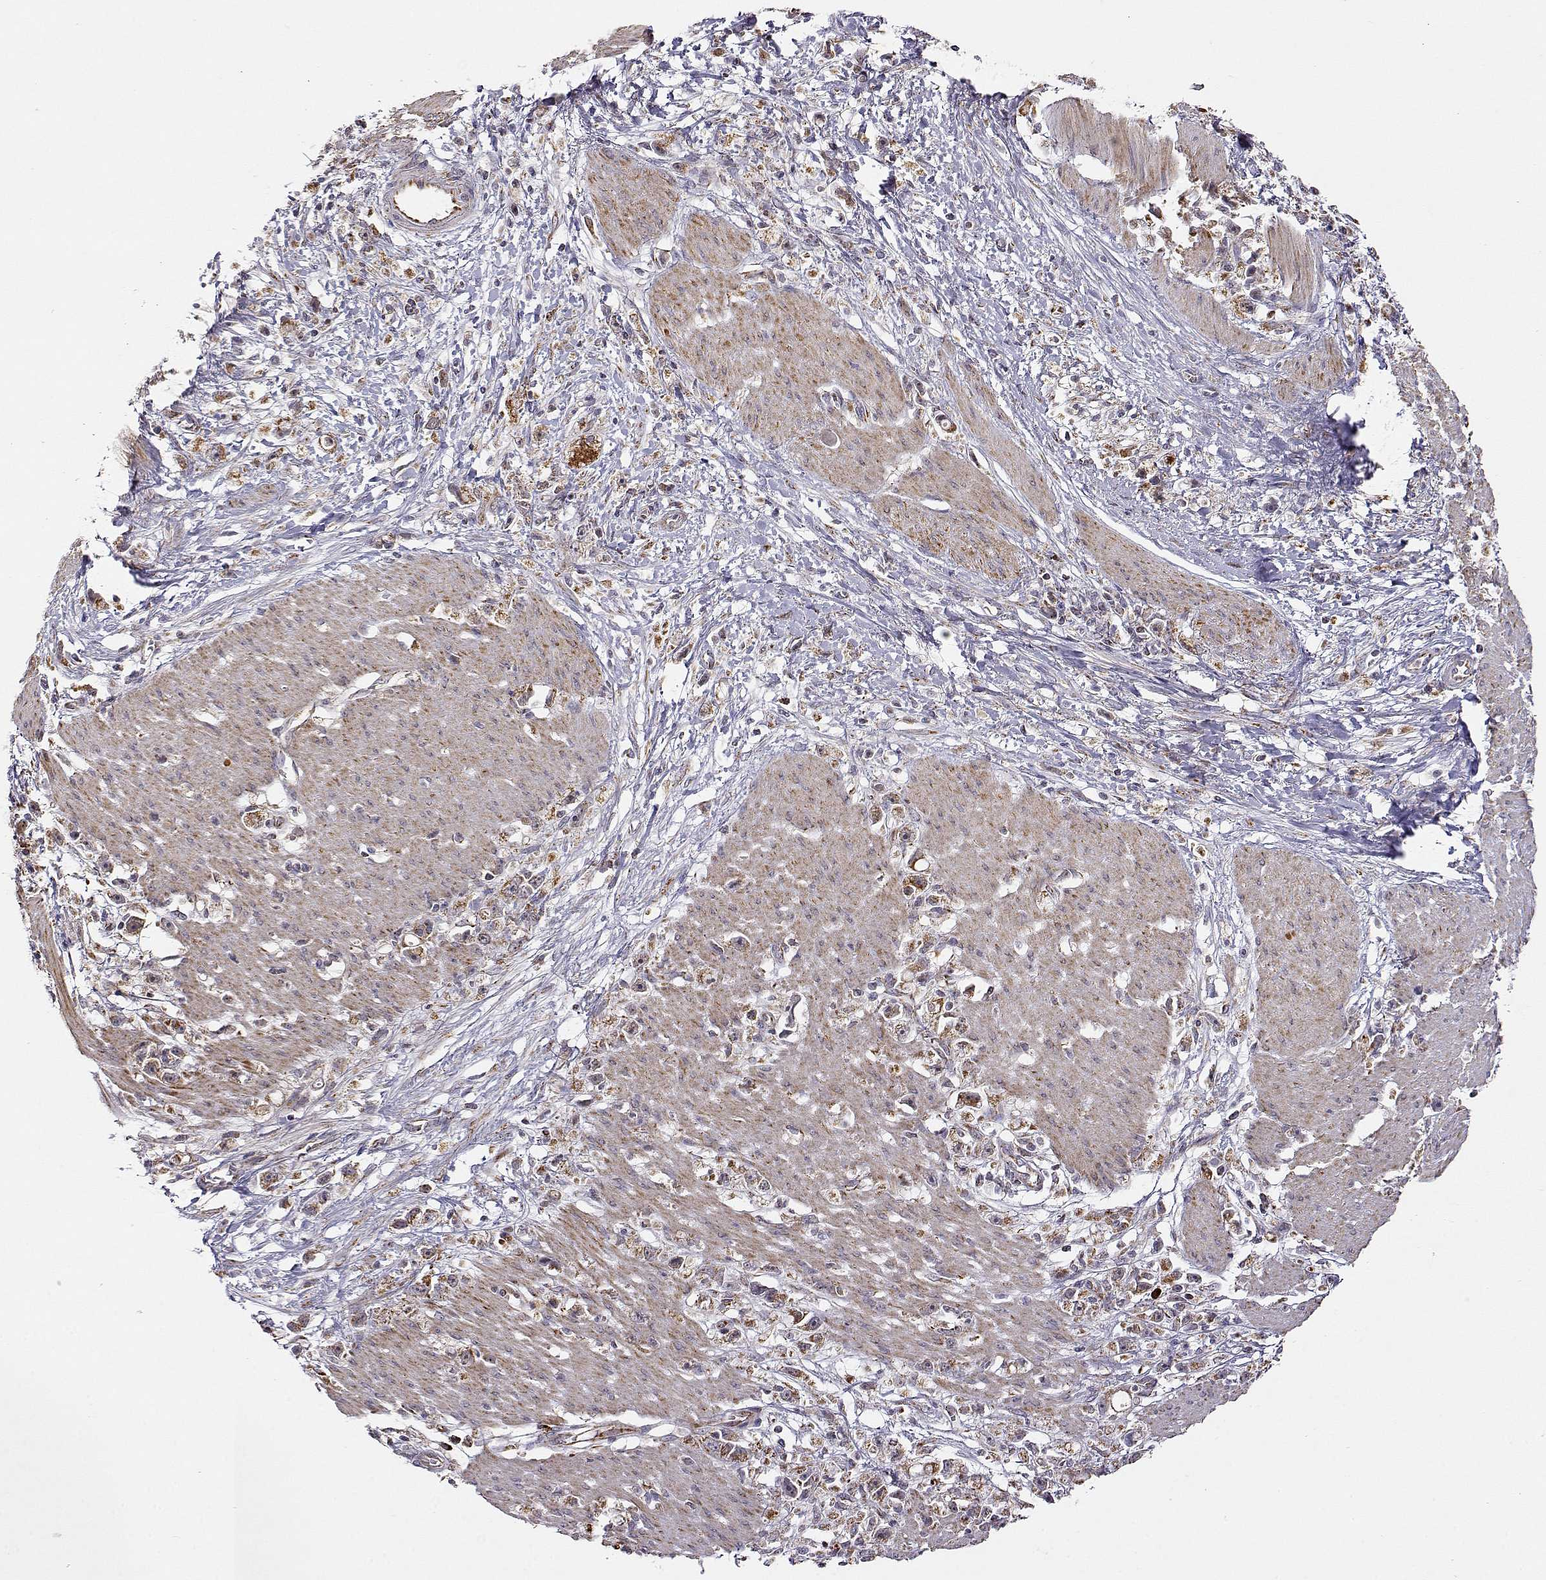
{"staining": {"intensity": "weak", "quantity": "25%-75%", "location": "cytoplasmic/membranous"}, "tissue": "stomach cancer", "cell_type": "Tumor cells", "image_type": "cancer", "snomed": [{"axis": "morphology", "description": "Adenocarcinoma, NOS"}, {"axis": "topography", "description": "Stomach"}], "caption": "A high-resolution histopathology image shows IHC staining of stomach cancer (adenocarcinoma), which exhibits weak cytoplasmic/membranous staining in about 25%-75% of tumor cells. Immunohistochemistry stains the protein of interest in brown and the nuclei are stained blue.", "gene": "EXOG", "patient": {"sex": "female", "age": 59}}